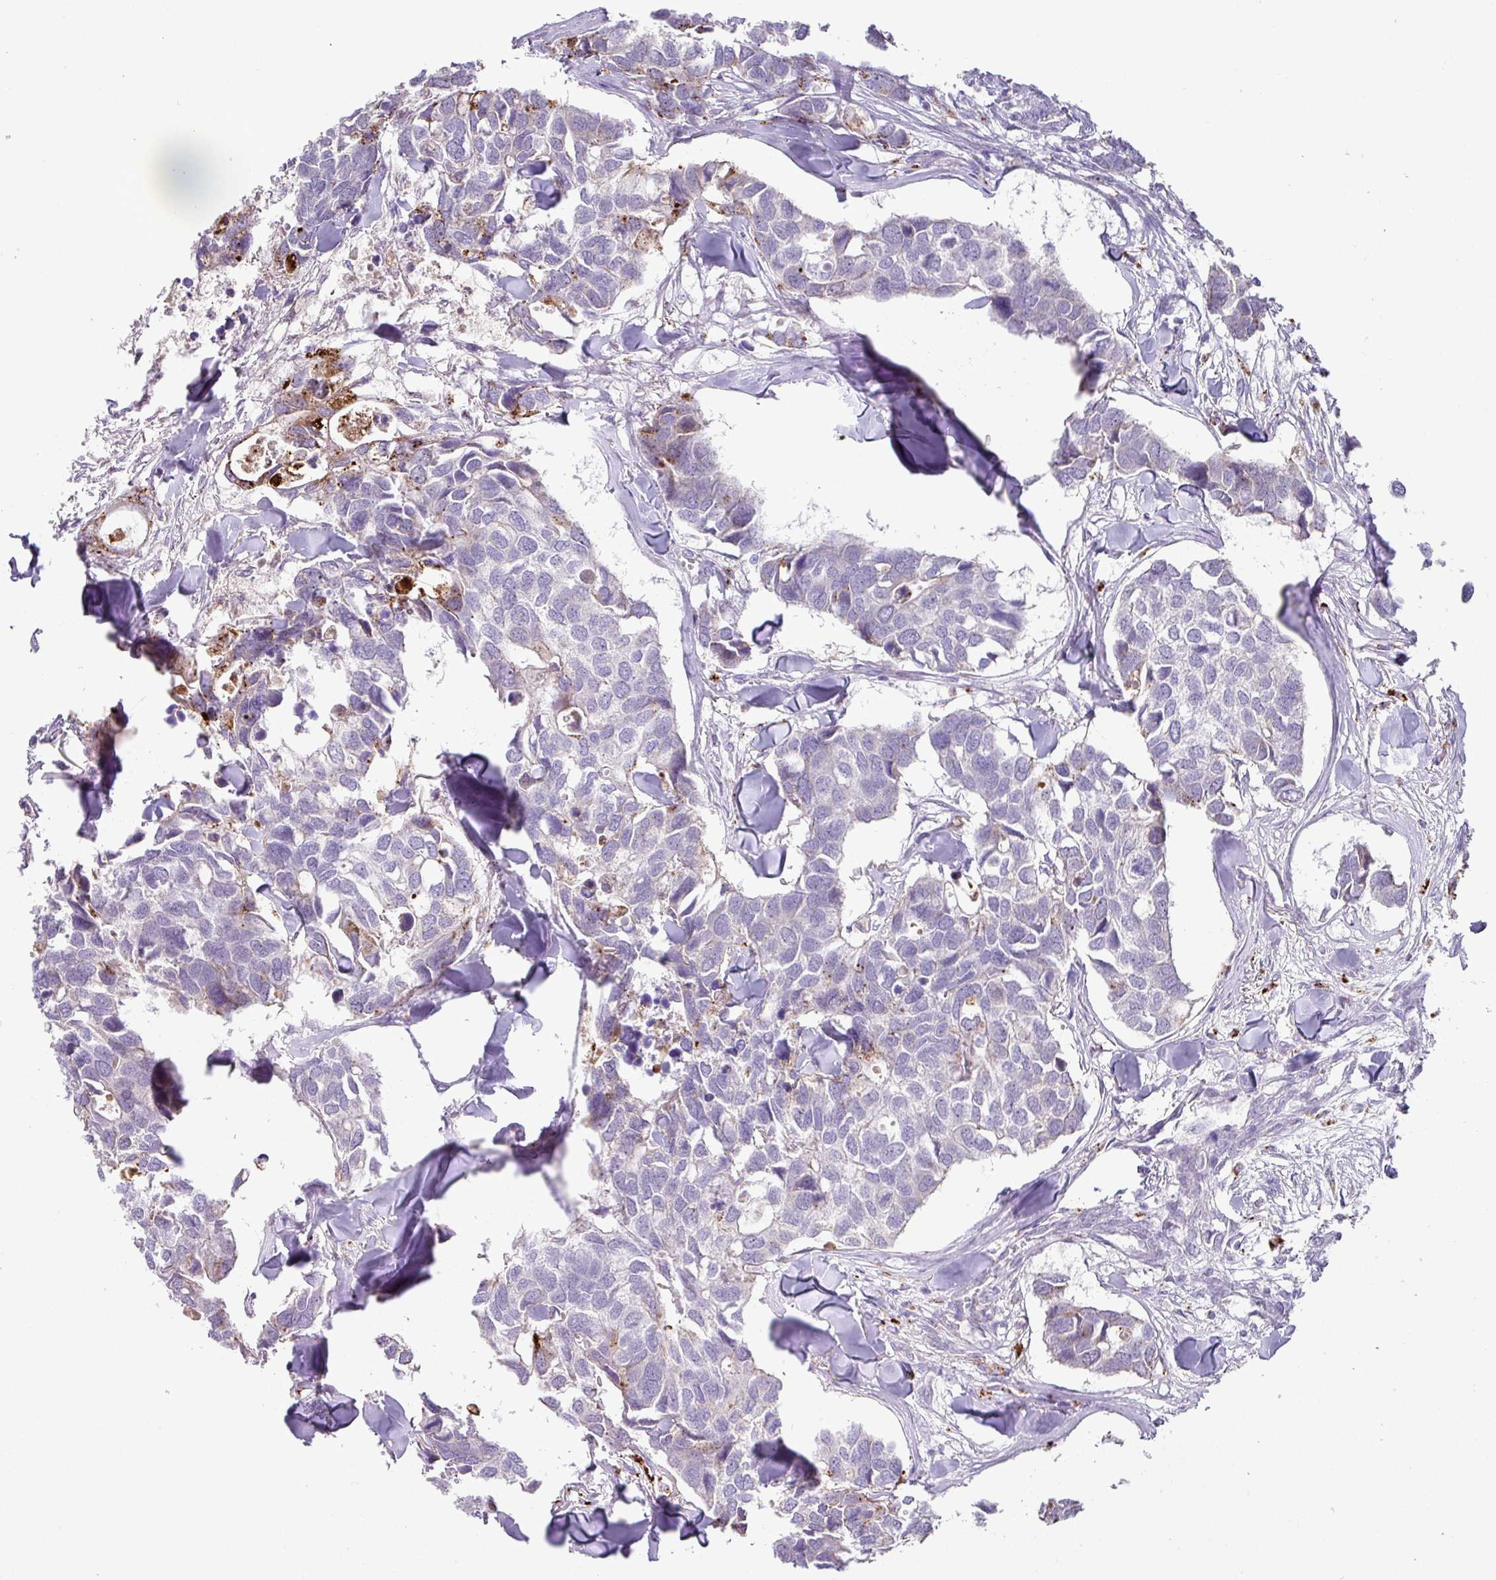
{"staining": {"intensity": "moderate", "quantity": "<25%", "location": "cytoplasmic/membranous"}, "tissue": "breast cancer", "cell_type": "Tumor cells", "image_type": "cancer", "snomed": [{"axis": "morphology", "description": "Duct carcinoma"}, {"axis": "topography", "description": "Breast"}], "caption": "Immunohistochemistry staining of breast cancer, which displays low levels of moderate cytoplasmic/membranous expression in about <25% of tumor cells indicating moderate cytoplasmic/membranous protein positivity. The staining was performed using DAB (brown) for protein detection and nuclei were counterstained in hematoxylin (blue).", "gene": "PLEKHH3", "patient": {"sex": "female", "age": 83}}